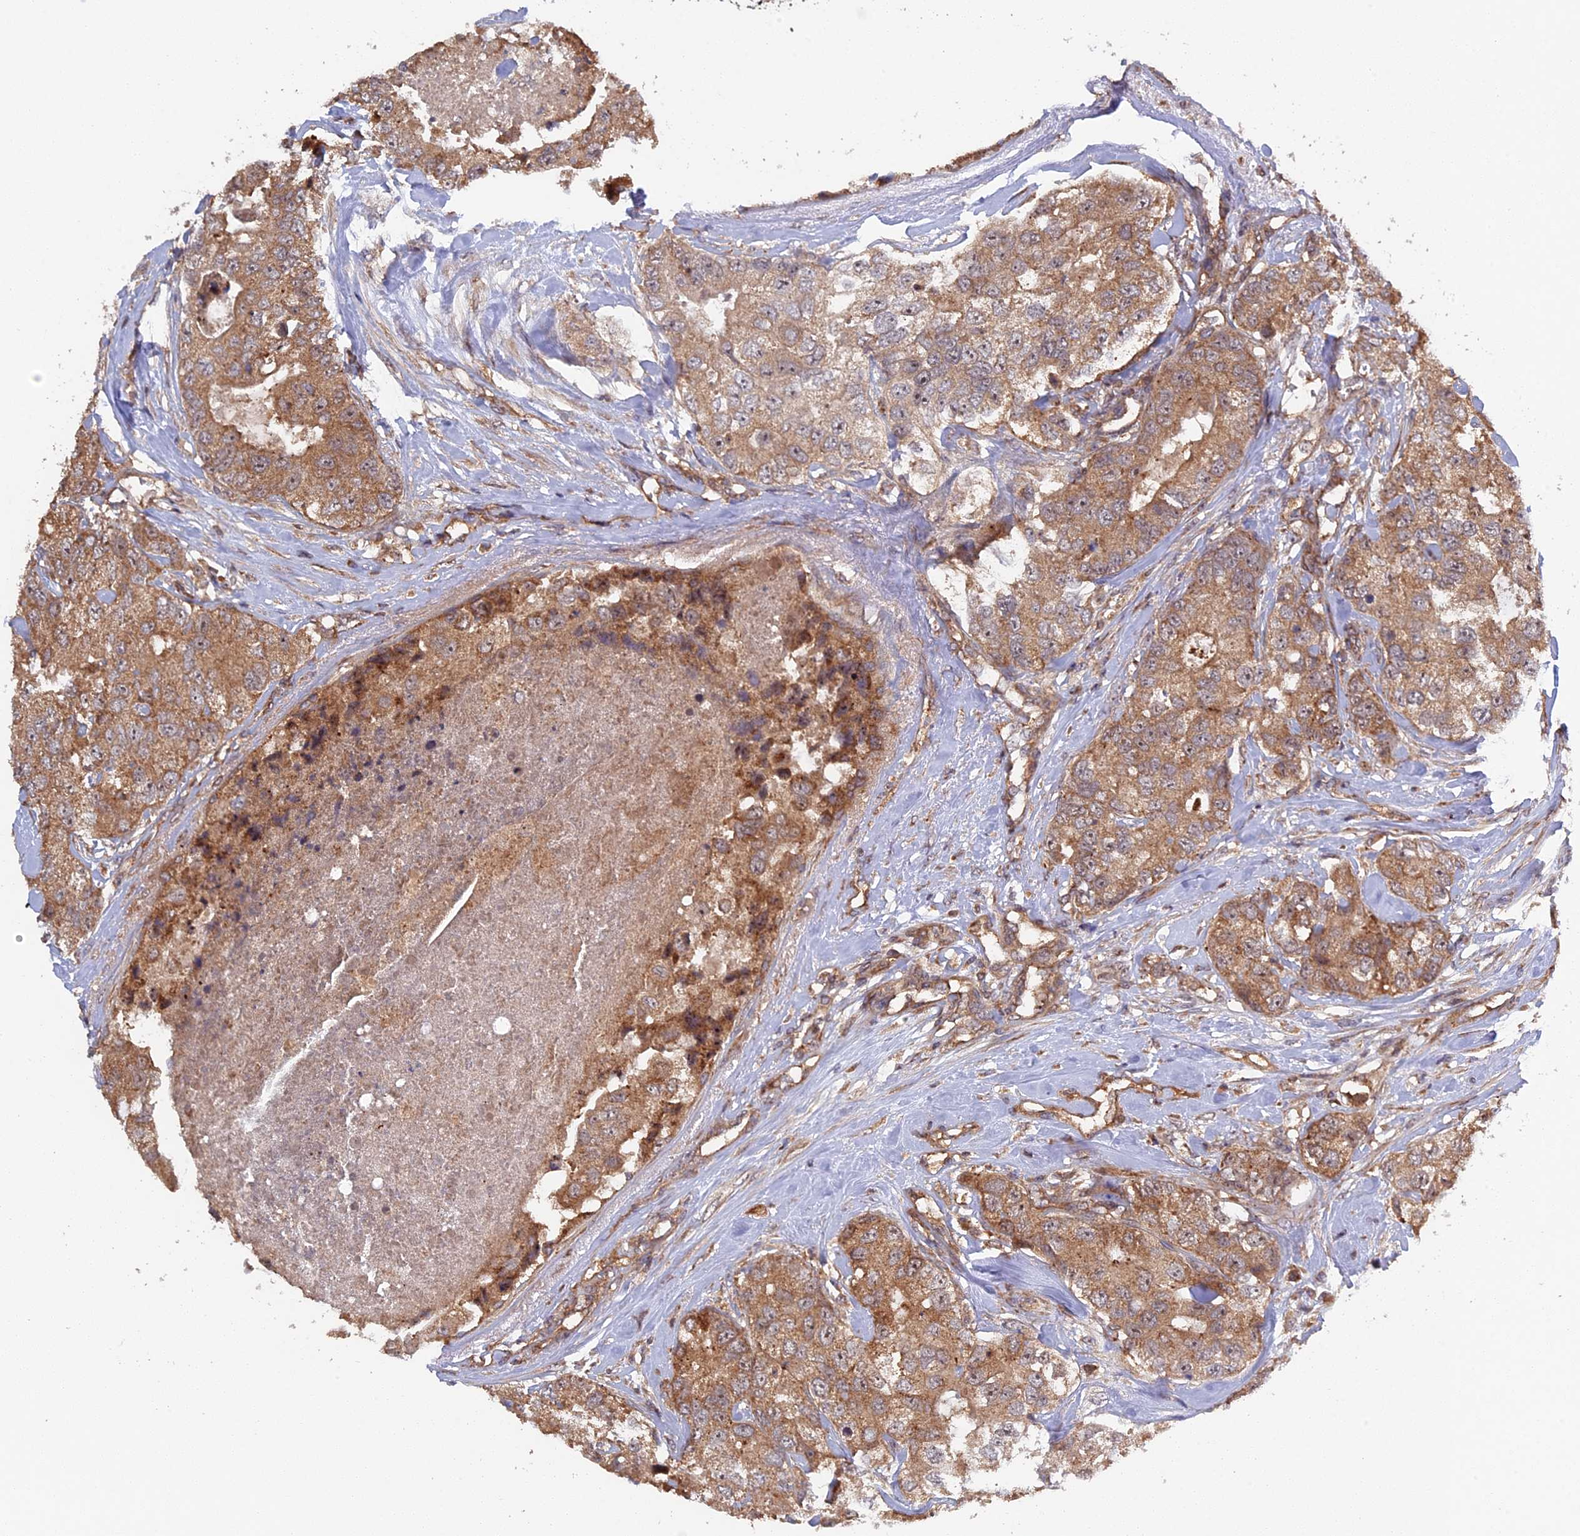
{"staining": {"intensity": "moderate", "quantity": ">75%", "location": "cytoplasmic/membranous,nuclear"}, "tissue": "breast cancer", "cell_type": "Tumor cells", "image_type": "cancer", "snomed": [{"axis": "morphology", "description": "Duct carcinoma"}, {"axis": "topography", "description": "Breast"}], "caption": "Immunohistochemical staining of breast cancer (infiltrating ductal carcinoma) exhibits moderate cytoplasmic/membranous and nuclear protein expression in about >75% of tumor cells.", "gene": "FERMT1", "patient": {"sex": "female", "age": 62}}